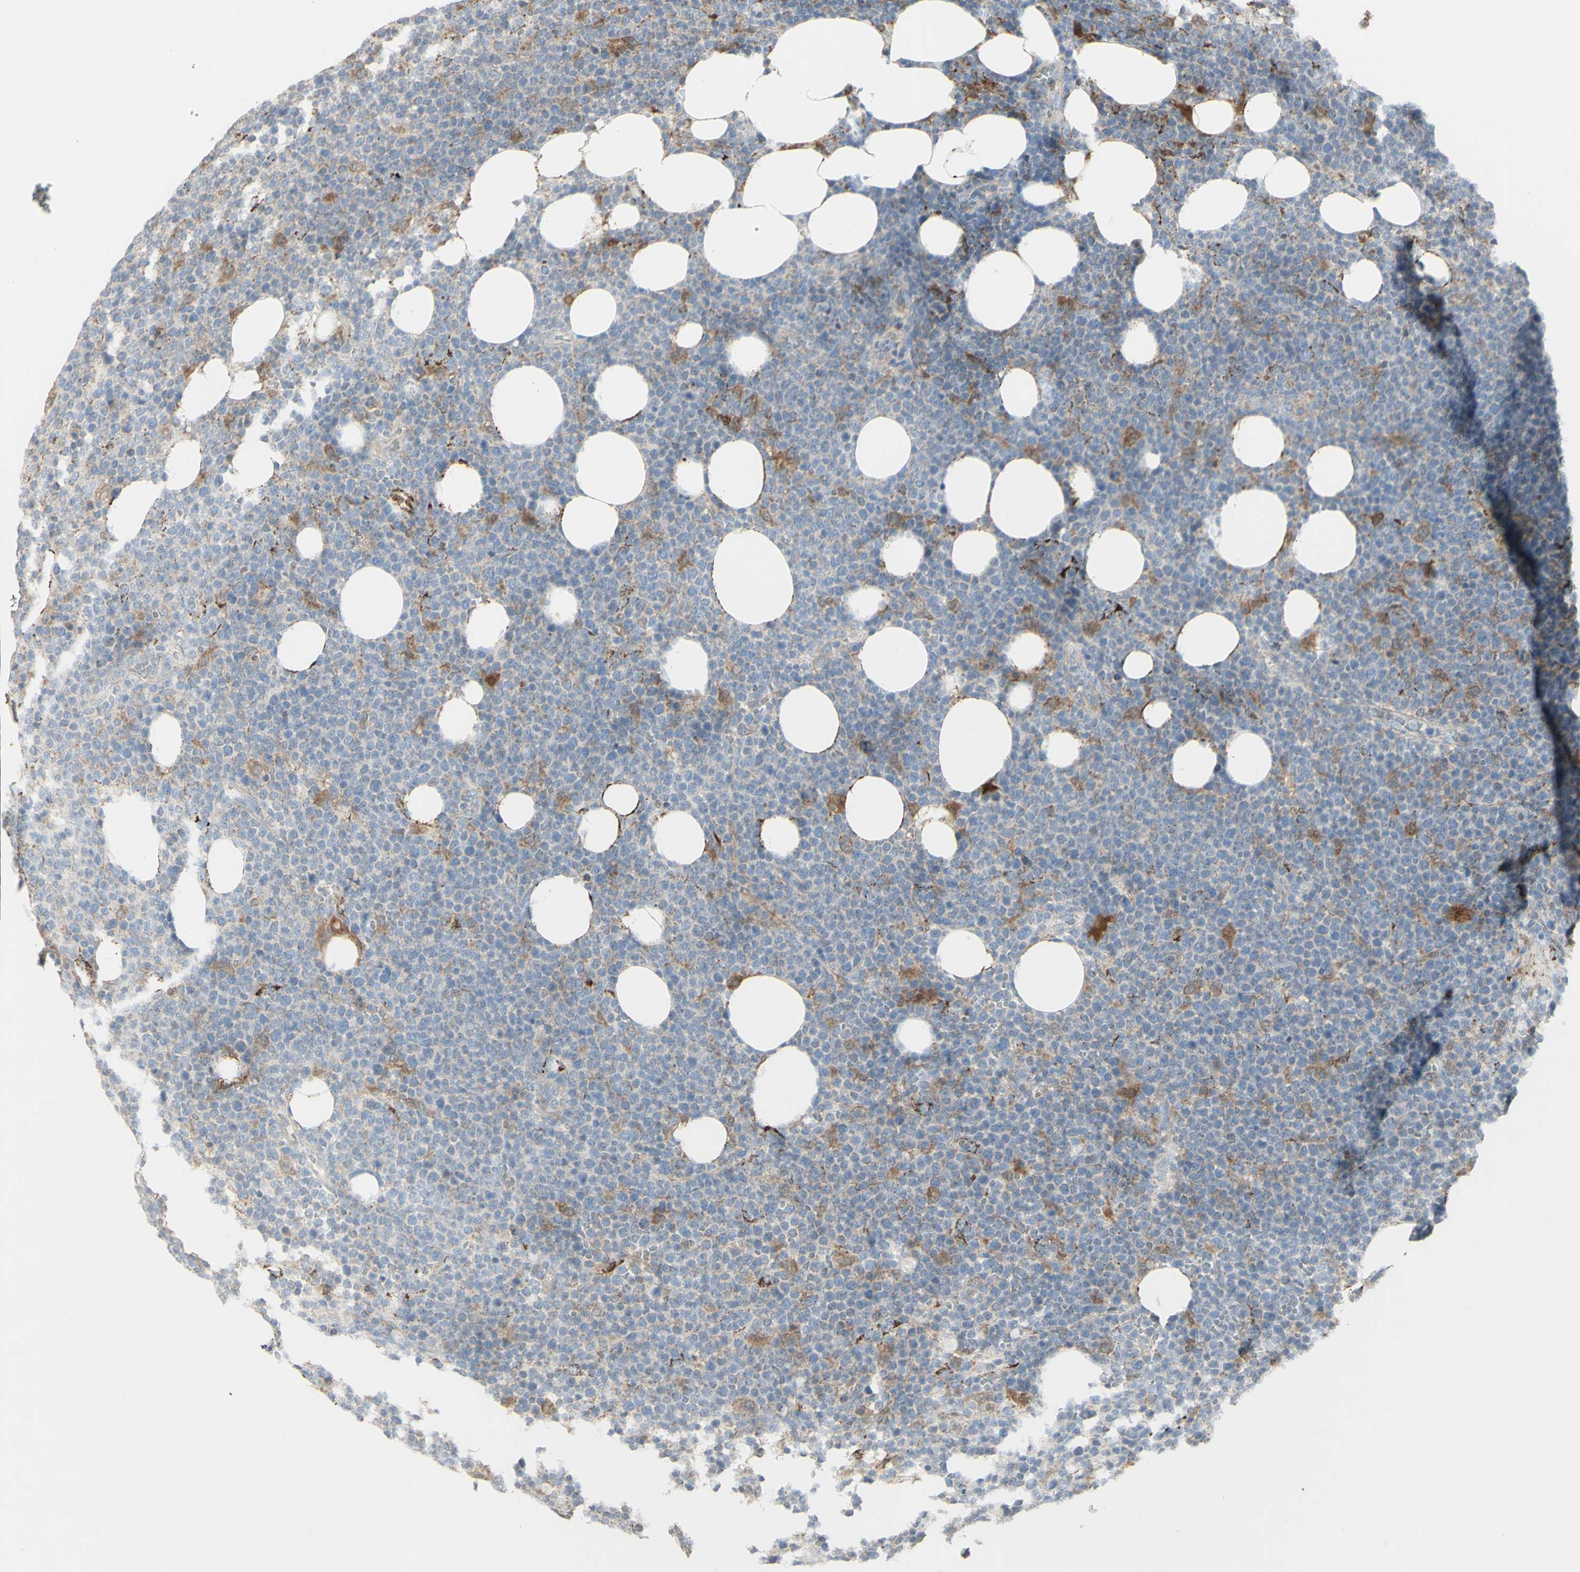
{"staining": {"intensity": "moderate", "quantity": "<25%", "location": "cytoplasmic/membranous"}, "tissue": "lymphoma", "cell_type": "Tumor cells", "image_type": "cancer", "snomed": [{"axis": "morphology", "description": "Malignant lymphoma, non-Hodgkin's type, High grade"}, {"axis": "topography", "description": "Lymph node"}], "caption": "The histopathology image reveals staining of lymphoma, revealing moderate cytoplasmic/membranous protein positivity (brown color) within tumor cells.", "gene": "CNTNAP1", "patient": {"sex": "male", "age": 61}}